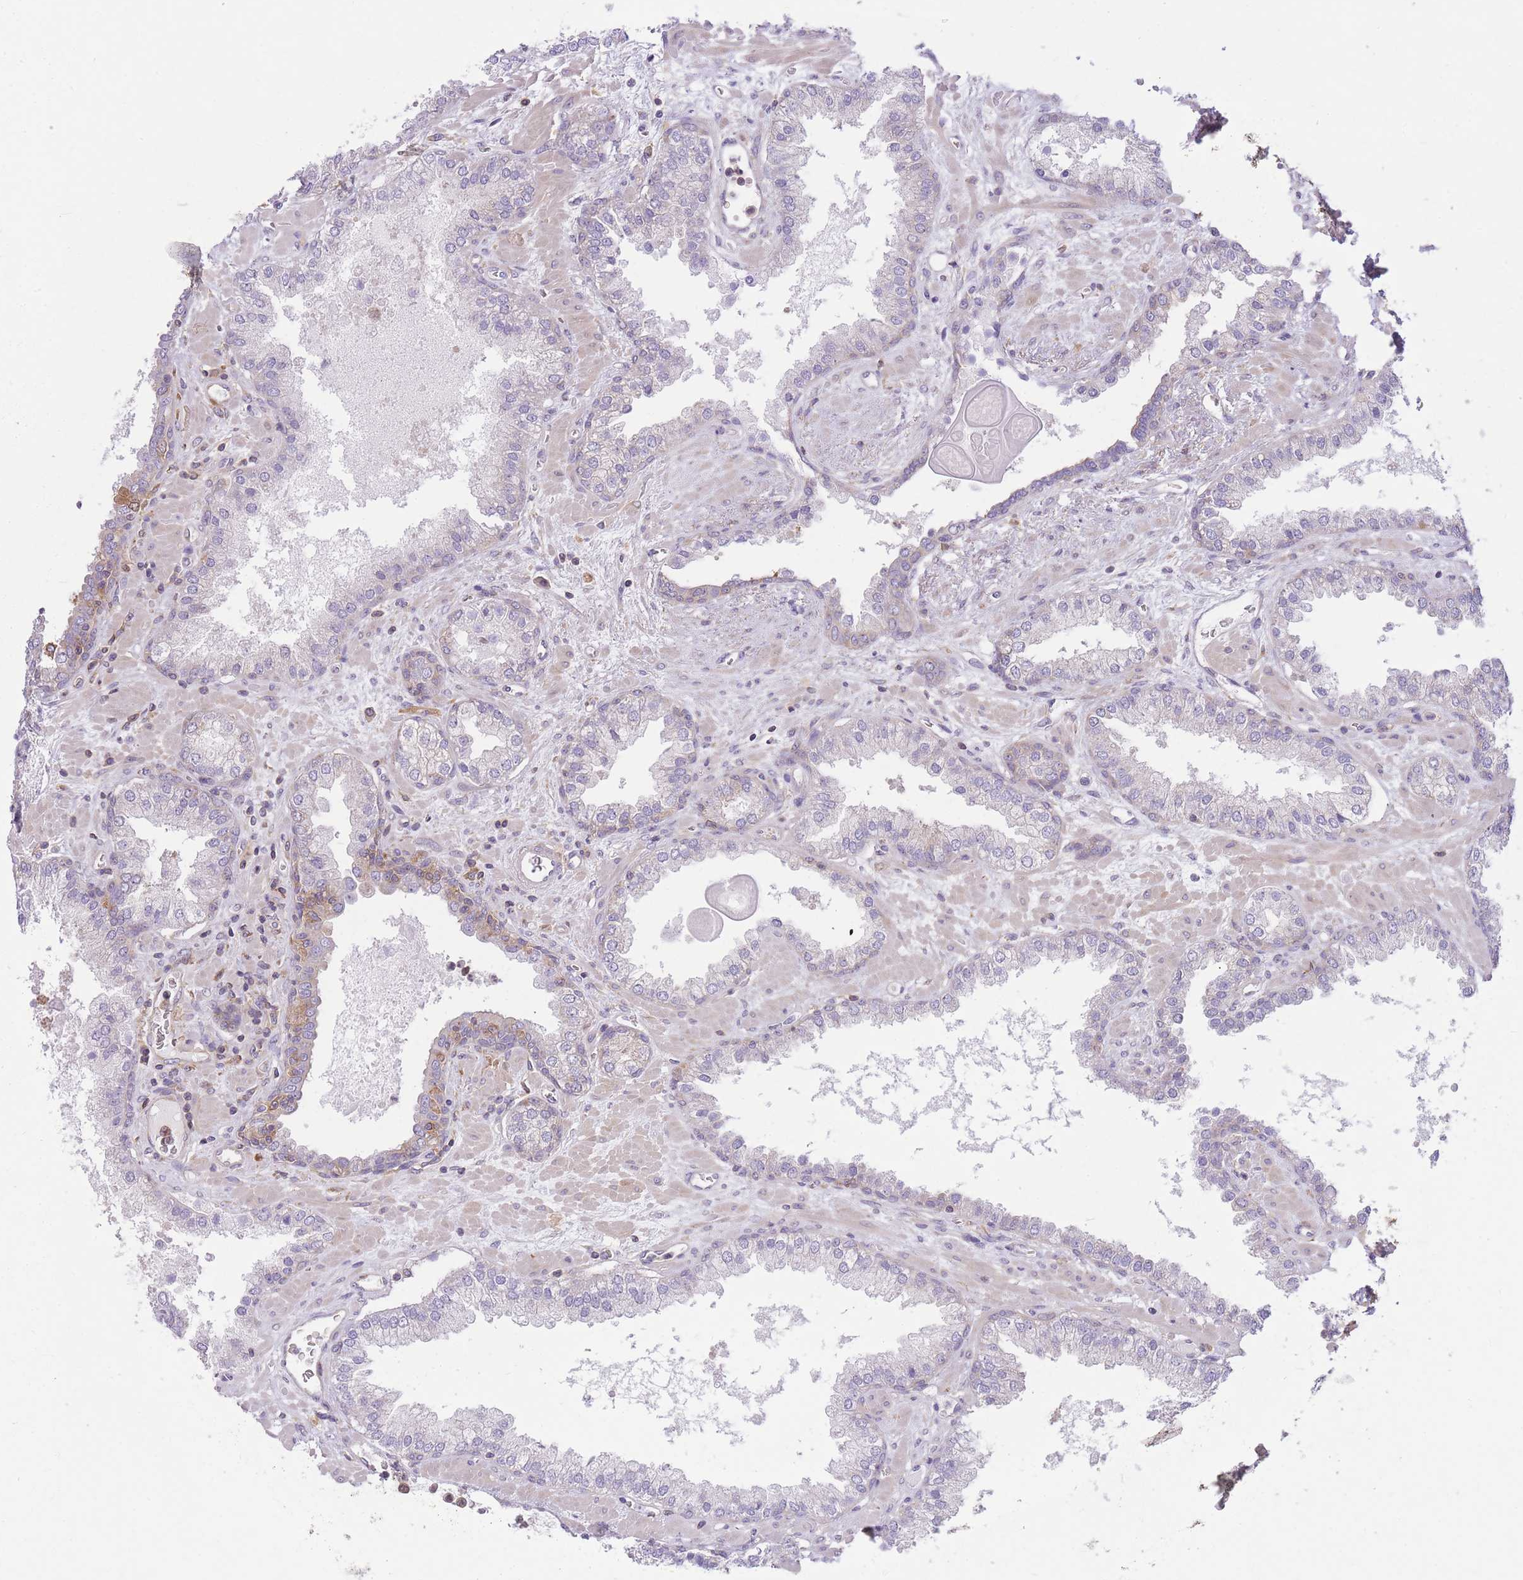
{"staining": {"intensity": "negative", "quantity": "none", "location": "none"}, "tissue": "prostate cancer", "cell_type": "Tumor cells", "image_type": "cancer", "snomed": [{"axis": "morphology", "description": "Adenocarcinoma, Low grade"}, {"axis": "topography", "description": "Prostate"}], "caption": "Tumor cells show no significant positivity in prostate adenocarcinoma (low-grade).", "gene": "PRKAR1A", "patient": {"sex": "male", "age": 62}}